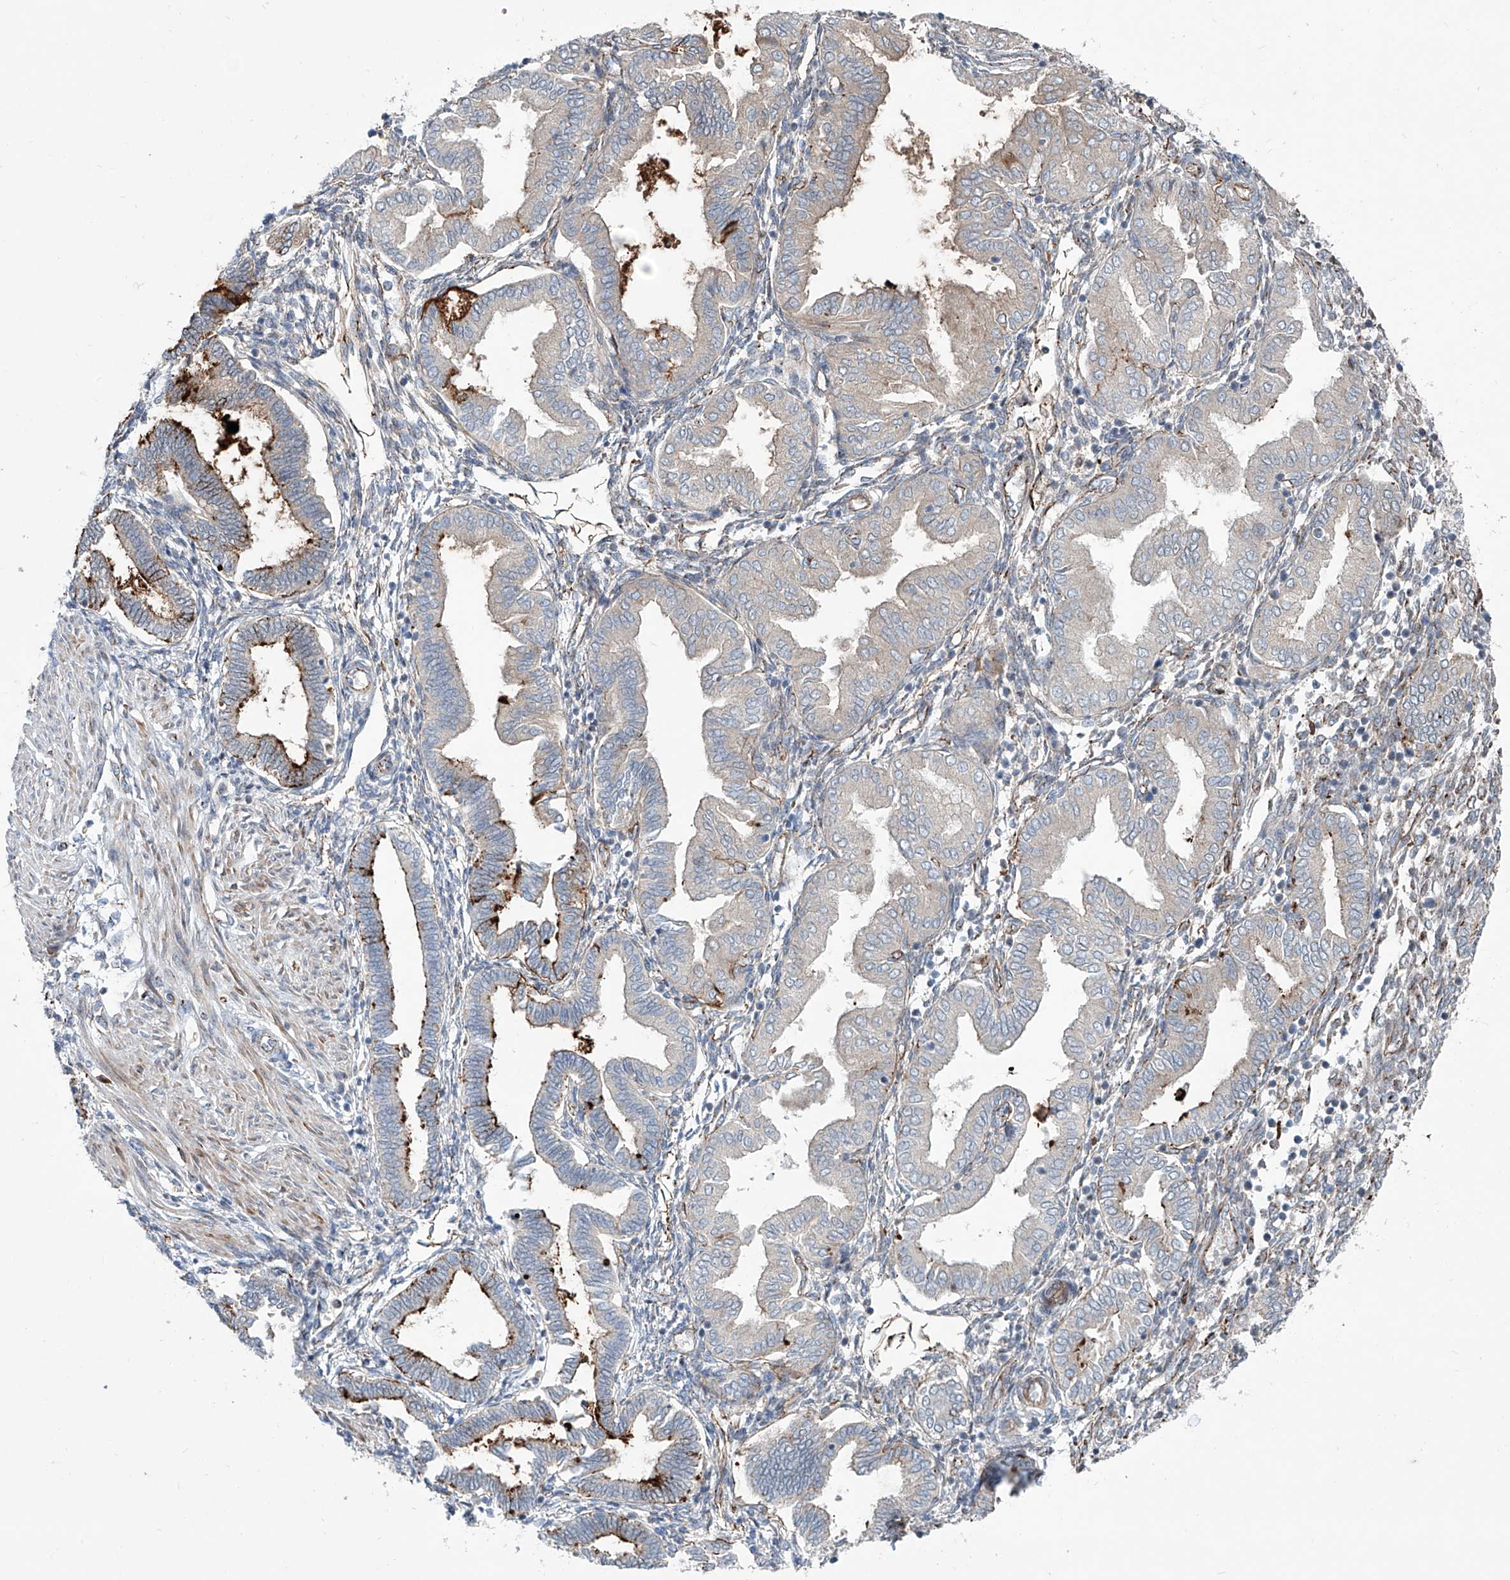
{"staining": {"intensity": "negative", "quantity": "none", "location": "none"}, "tissue": "endometrium", "cell_type": "Cells in endometrial stroma", "image_type": "normal", "snomed": [{"axis": "morphology", "description": "Normal tissue, NOS"}, {"axis": "topography", "description": "Endometrium"}], "caption": "Immunohistochemistry of benign endometrium shows no staining in cells in endometrial stroma.", "gene": "CDH5", "patient": {"sex": "female", "age": 53}}